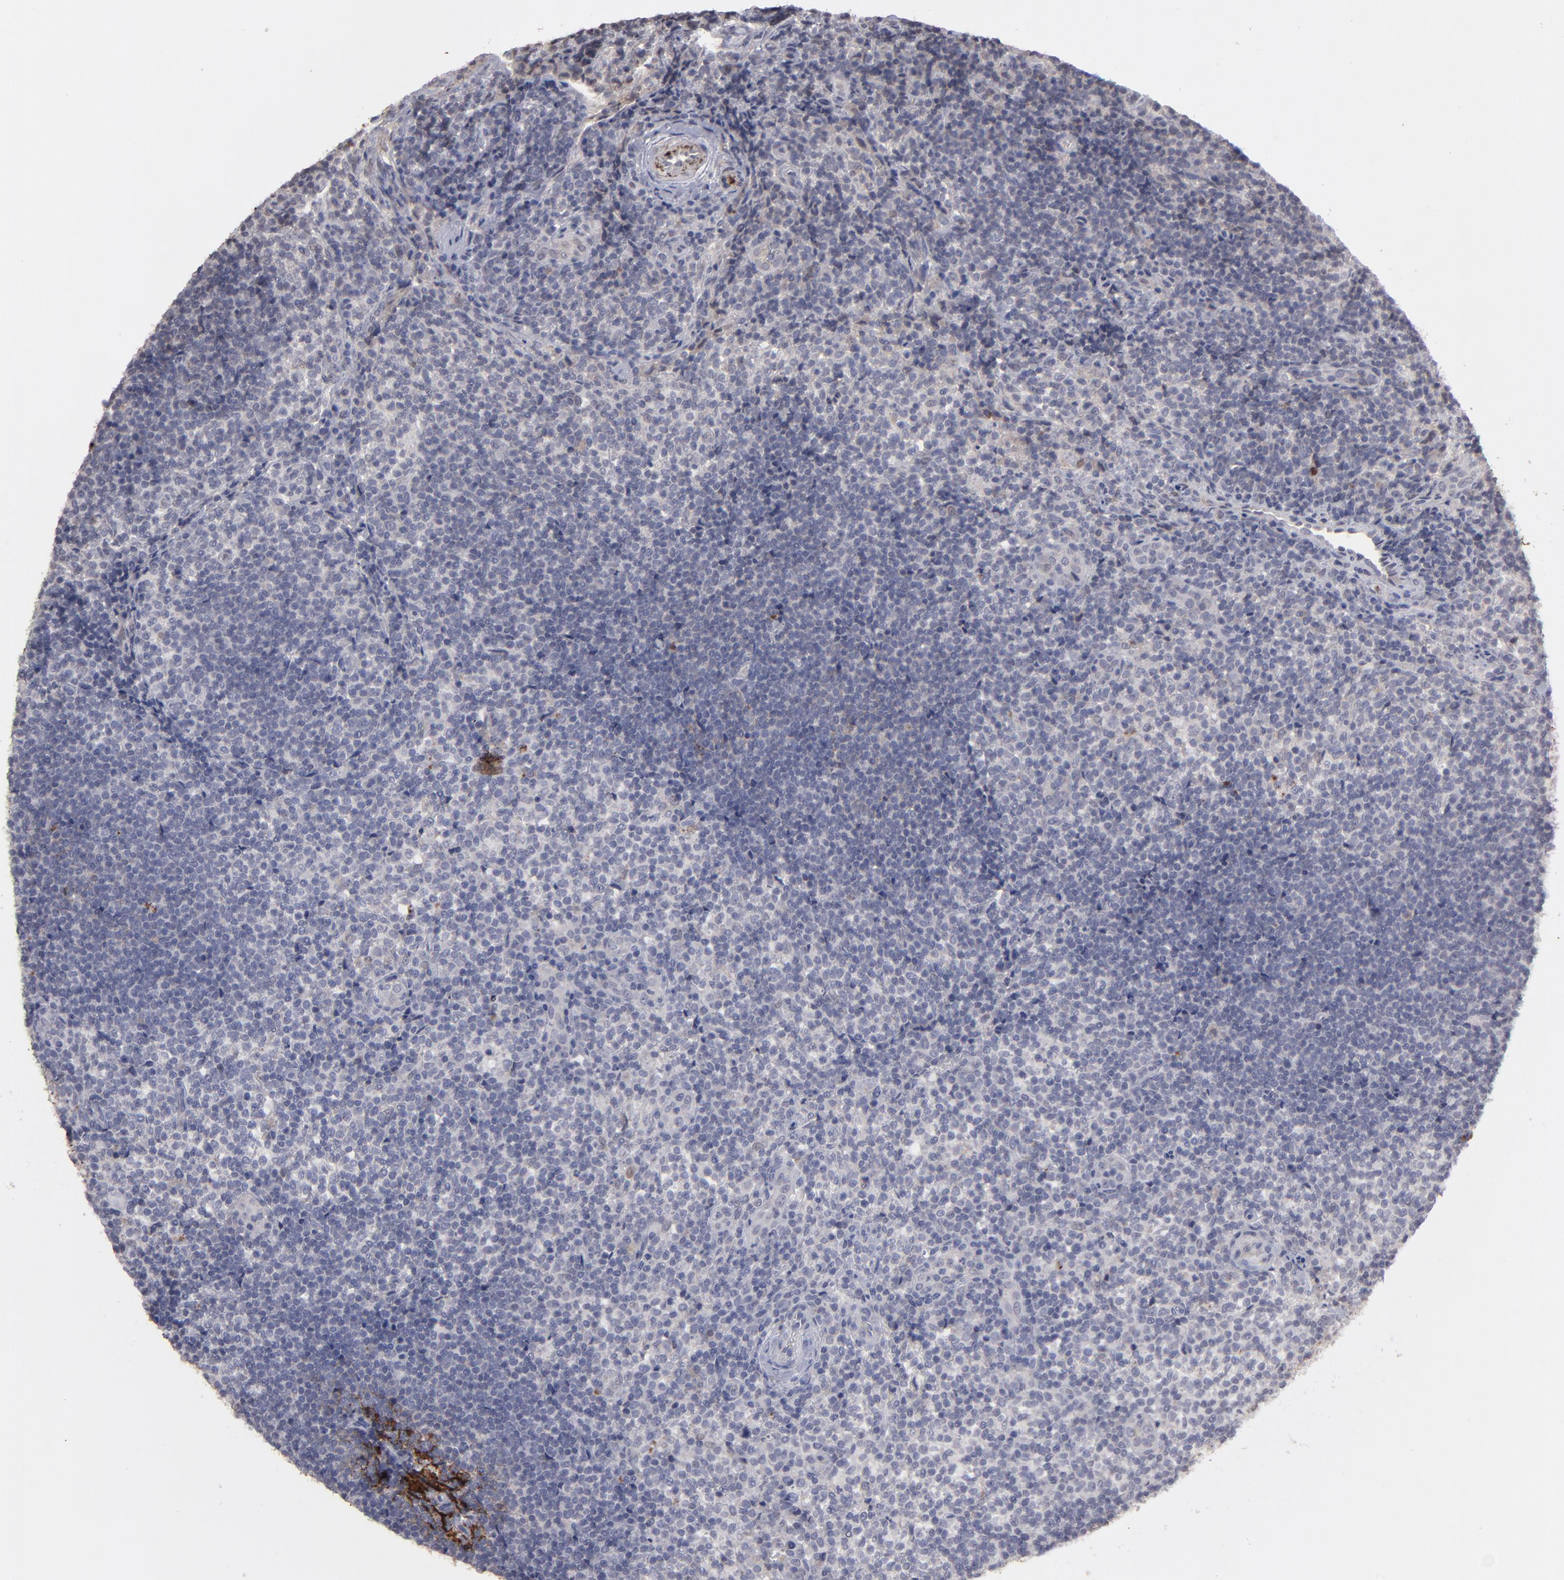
{"staining": {"intensity": "negative", "quantity": "none", "location": "none"}, "tissue": "lymphoma", "cell_type": "Tumor cells", "image_type": "cancer", "snomed": [{"axis": "morphology", "description": "Malignant lymphoma, non-Hodgkin's type, Low grade"}, {"axis": "topography", "description": "Lymph node"}], "caption": "Lymphoma was stained to show a protein in brown. There is no significant staining in tumor cells. (DAB (3,3'-diaminobenzidine) IHC visualized using brightfield microscopy, high magnification).", "gene": "GPM6B", "patient": {"sex": "female", "age": 76}}